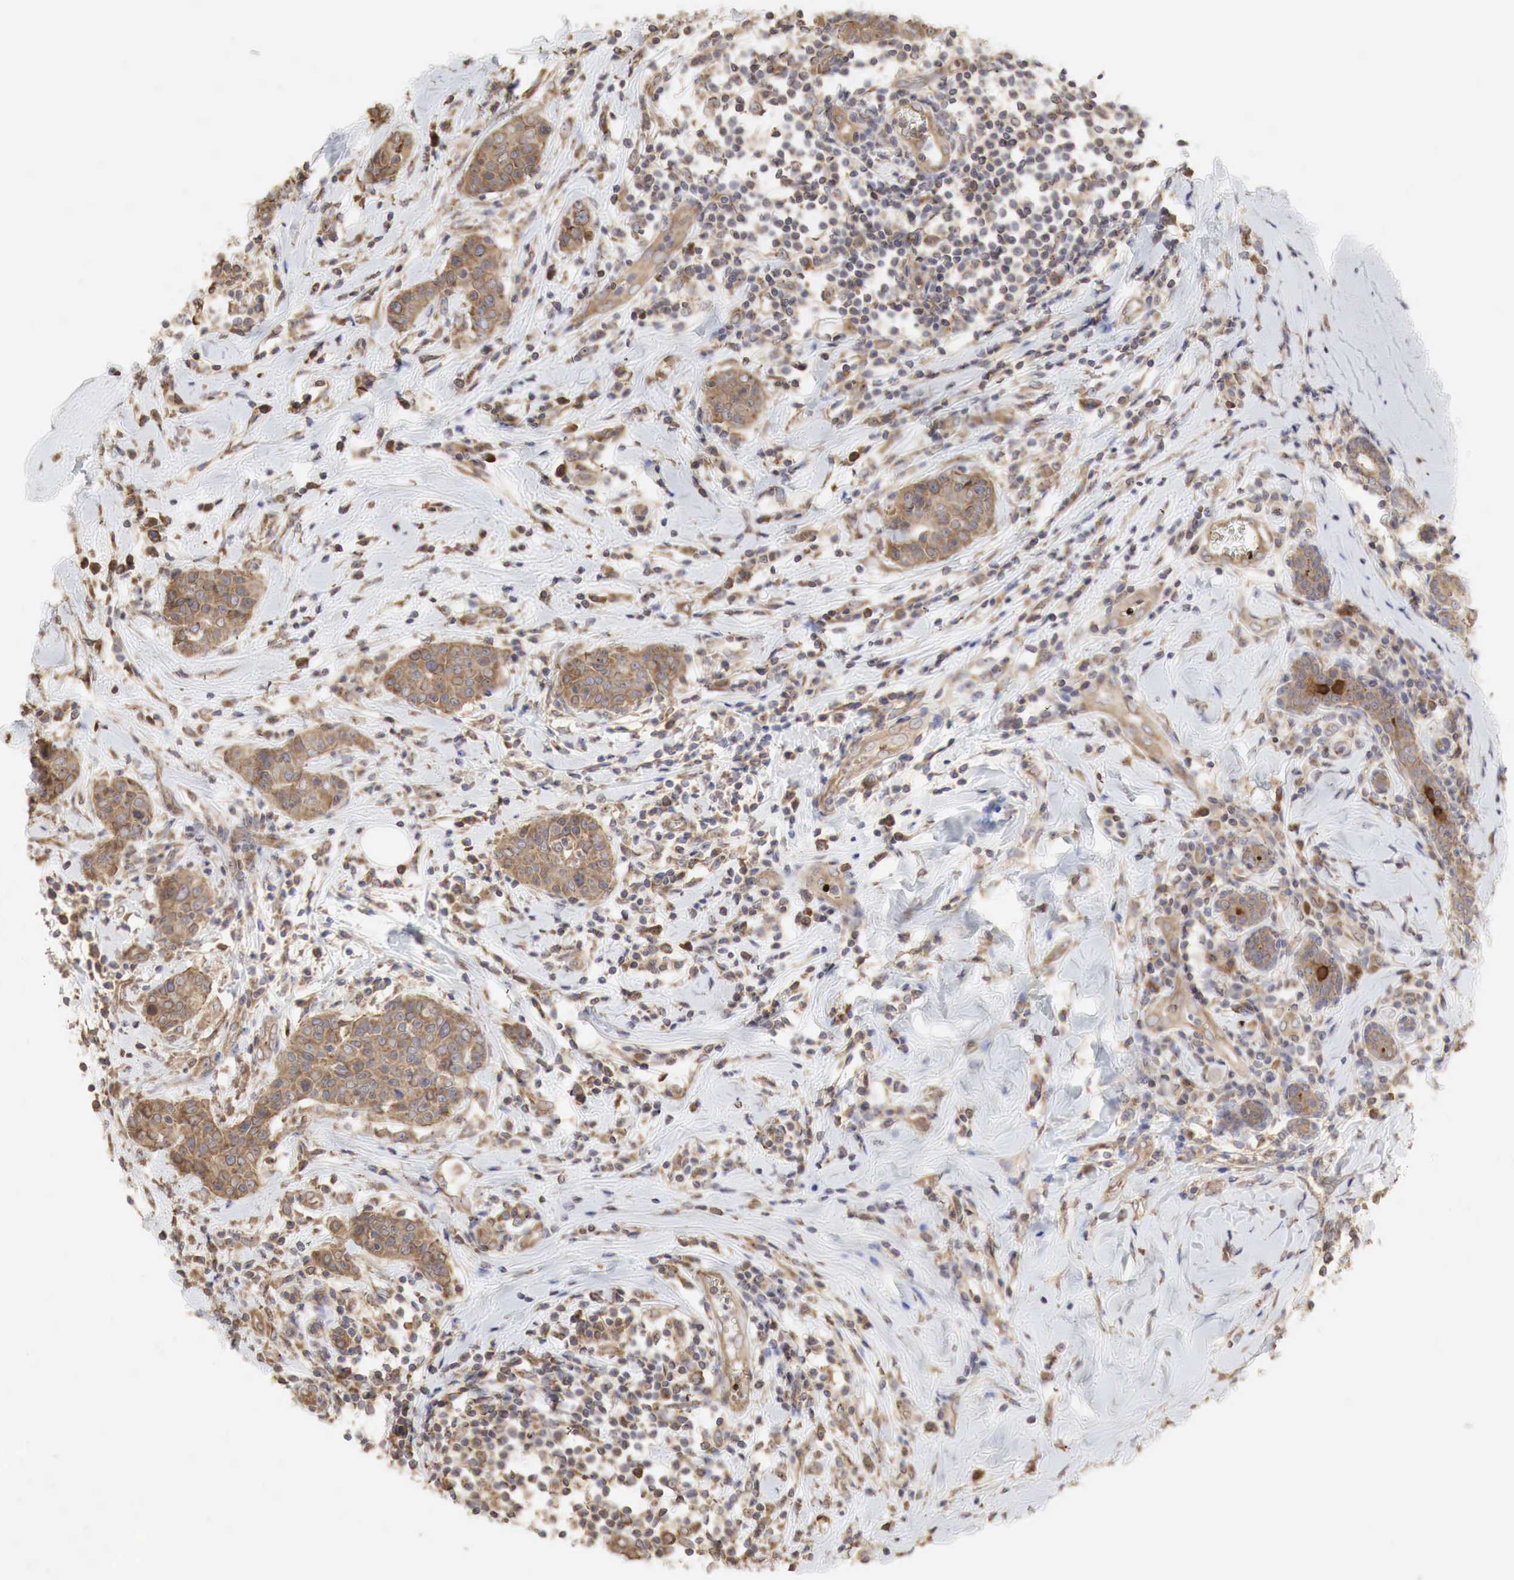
{"staining": {"intensity": "moderate", "quantity": ">75%", "location": "cytoplasmic/membranous"}, "tissue": "breast cancer", "cell_type": "Tumor cells", "image_type": "cancer", "snomed": [{"axis": "morphology", "description": "Duct carcinoma"}, {"axis": "topography", "description": "Breast"}], "caption": "An immunohistochemistry photomicrograph of neoplastic tissue is shown. Protein staining in brown labels moderate cytoplasmic/membranous positivity in intraductal carcinoma (breast) within tumor cells.", "gene": "PABPC5", "patient": {"sex": "female", "age": 55}}